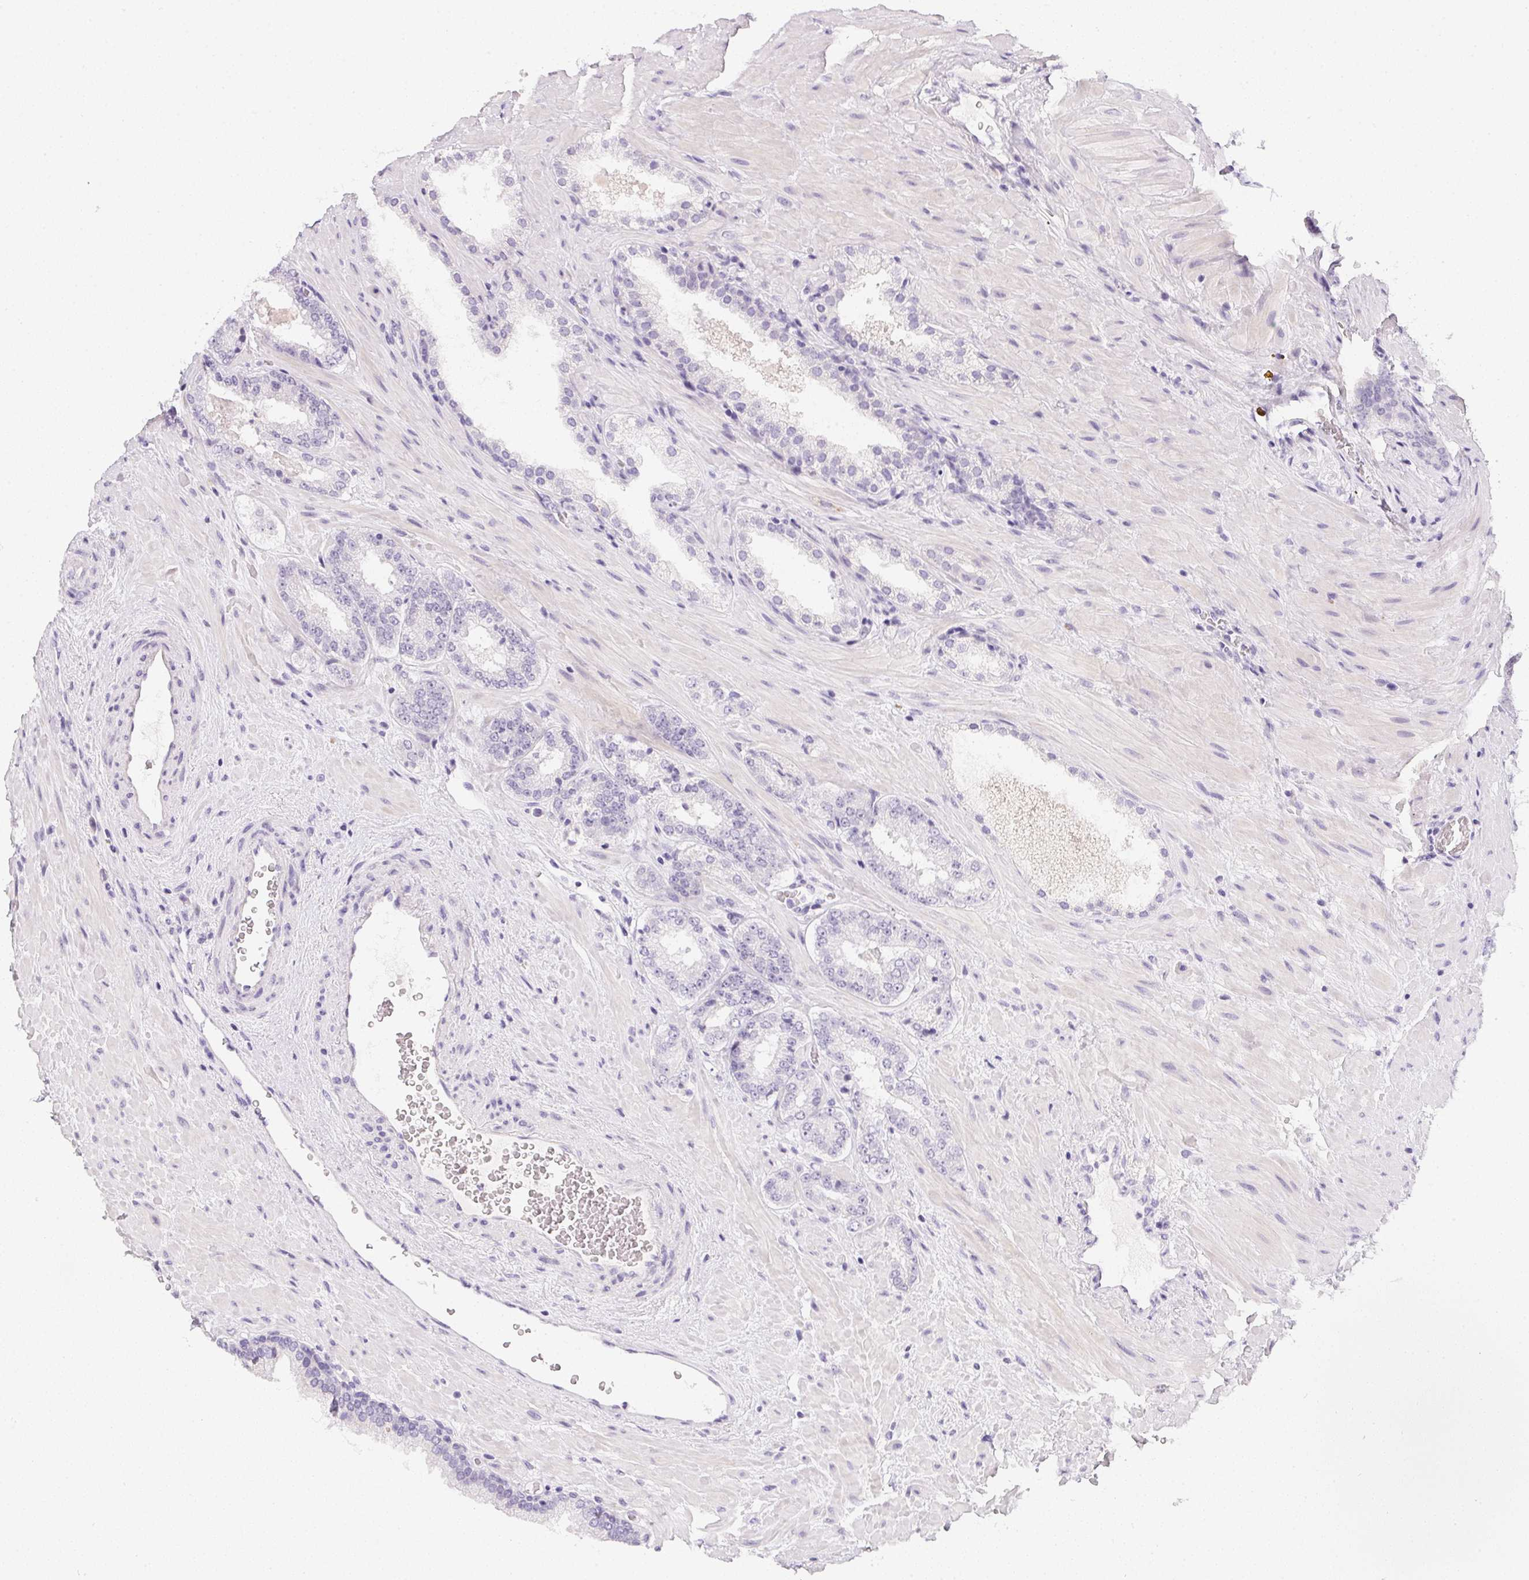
{"staining": {"intensity": "negative", "quantity": "none", "location": "none"}, "tissue": "prostate cancer", "cell_type": "Tumor cells", "image_type": "cancer", "snomed": [{"axis": "morphology", "description": "Adenocarcinoma, NOS"}, {"axis": "topography", "description": "Prostate"}], "caption": "This is an immunohistochemistry (IHC) micrograph of human adenocarcinoma (prostate). There is no positivity in tumor cells.", "gene": "PPY", "patient": {"sex": "male", "age": 63}}